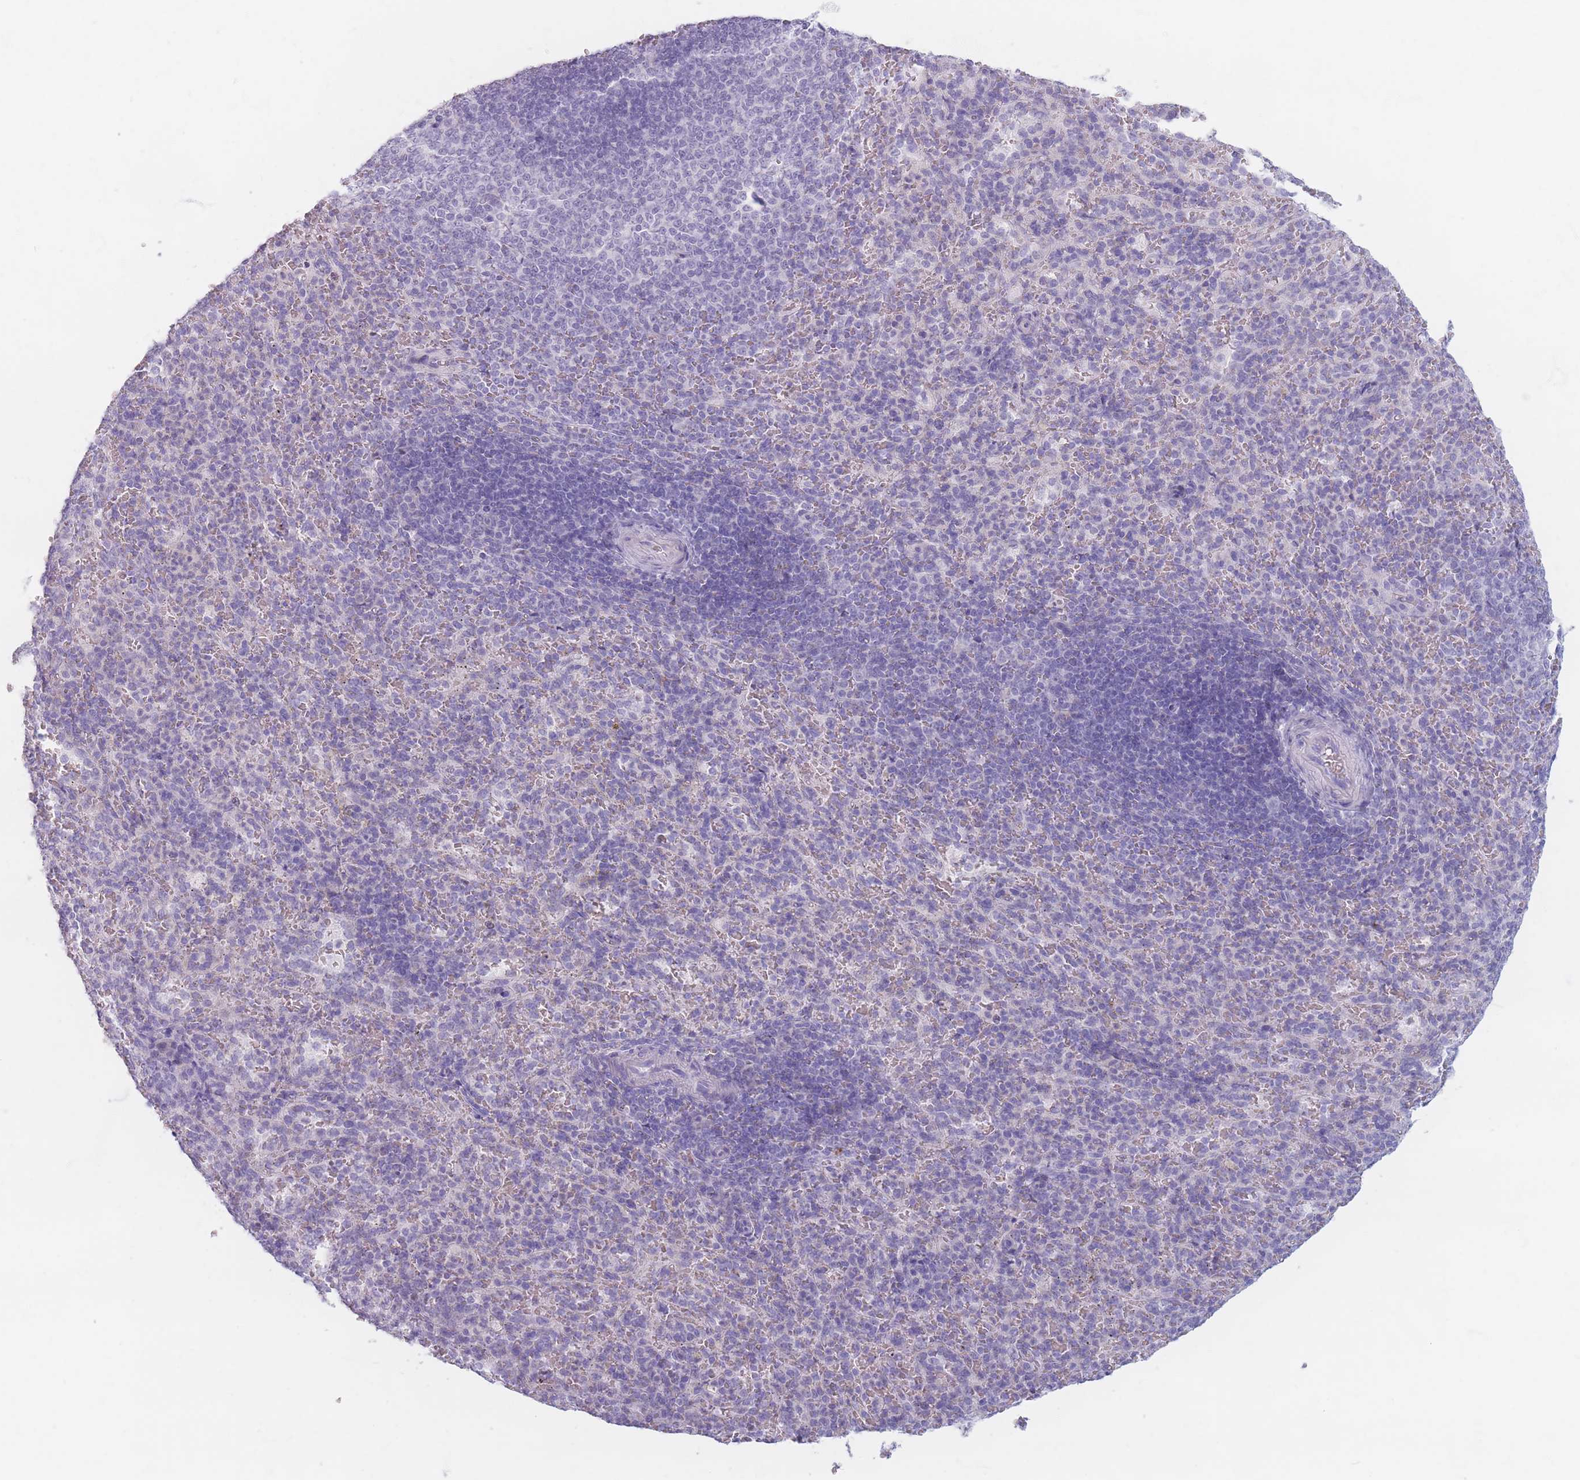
{"staining": {"intensity": "negative", "quantity": "none", "location": "none"}, "tissue": "spleen", "cell_type": "Cells in red pulp", "image_type": "normal", "snomed": [{"axis": "morphology", "description": "Normal tissue, NOS"}, {"axis": "topography", "description": "Spleen"}], "caption": "High power microscopy image of an IHC image of benign spleen, revealing no significant staining in cells in red pulp.", "gene": "PIGM", "patient": {"sex": "female", "age": 21}}